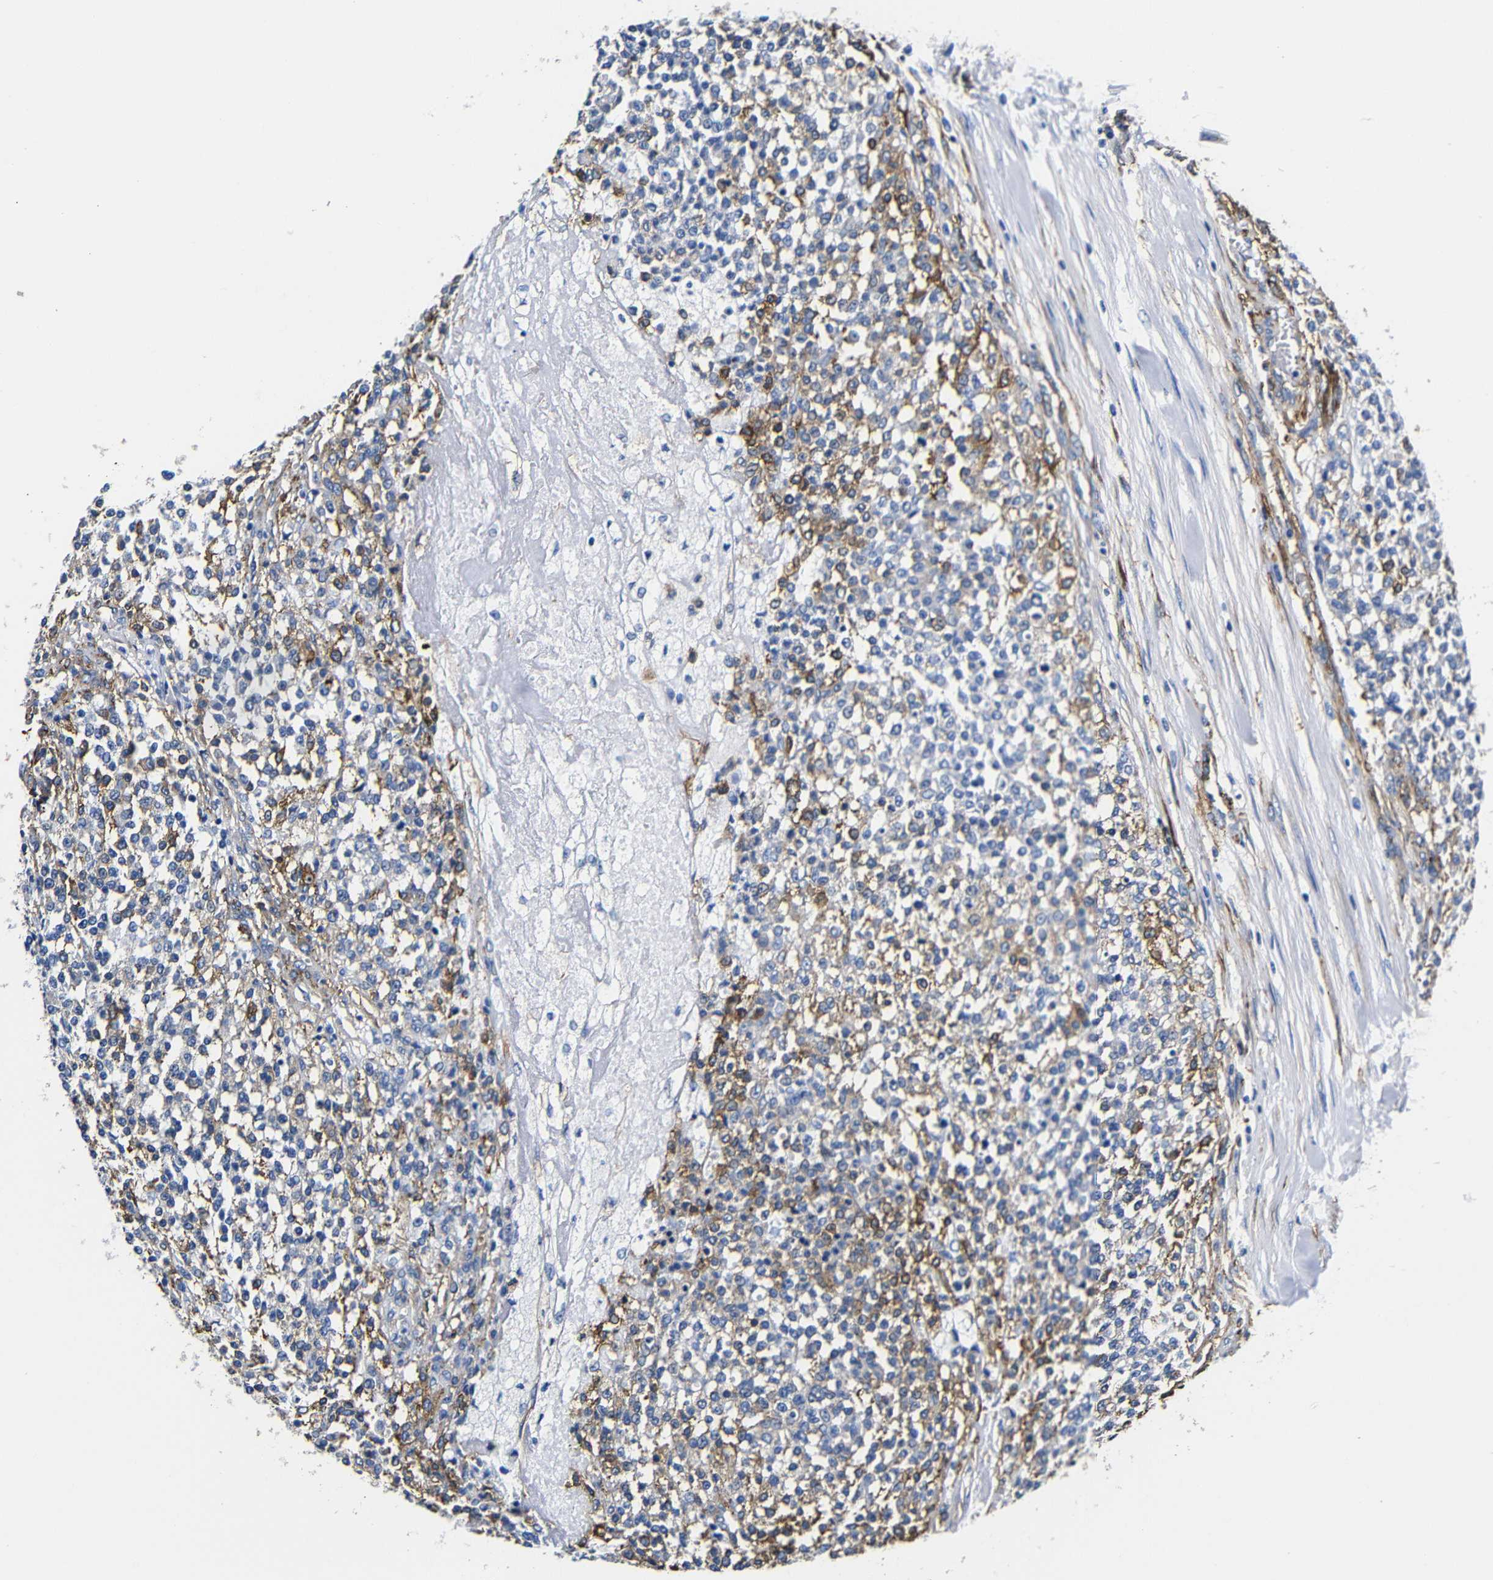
{"staining": {"intensity": "moderate", "quantity": "25%-75%", "location": "cytoplasmic/membranous"}, "tissue": "testis cancer", "cell_type": "Tumor cells", "image_type": "cancer", "snomed": [{"axis": "morphology", "description": "Seminoma, NOS"}, {"axis": "topography", "description": "Testis"}], "caption": "A medium amount of moderate cytoplasmic/membranous expression is appreciated in approximately 25%-75% of tumor cells in seminoma (testis) tissue.", "gene": "LRIG1", "patient": {"sex": "male", "age": 59}}